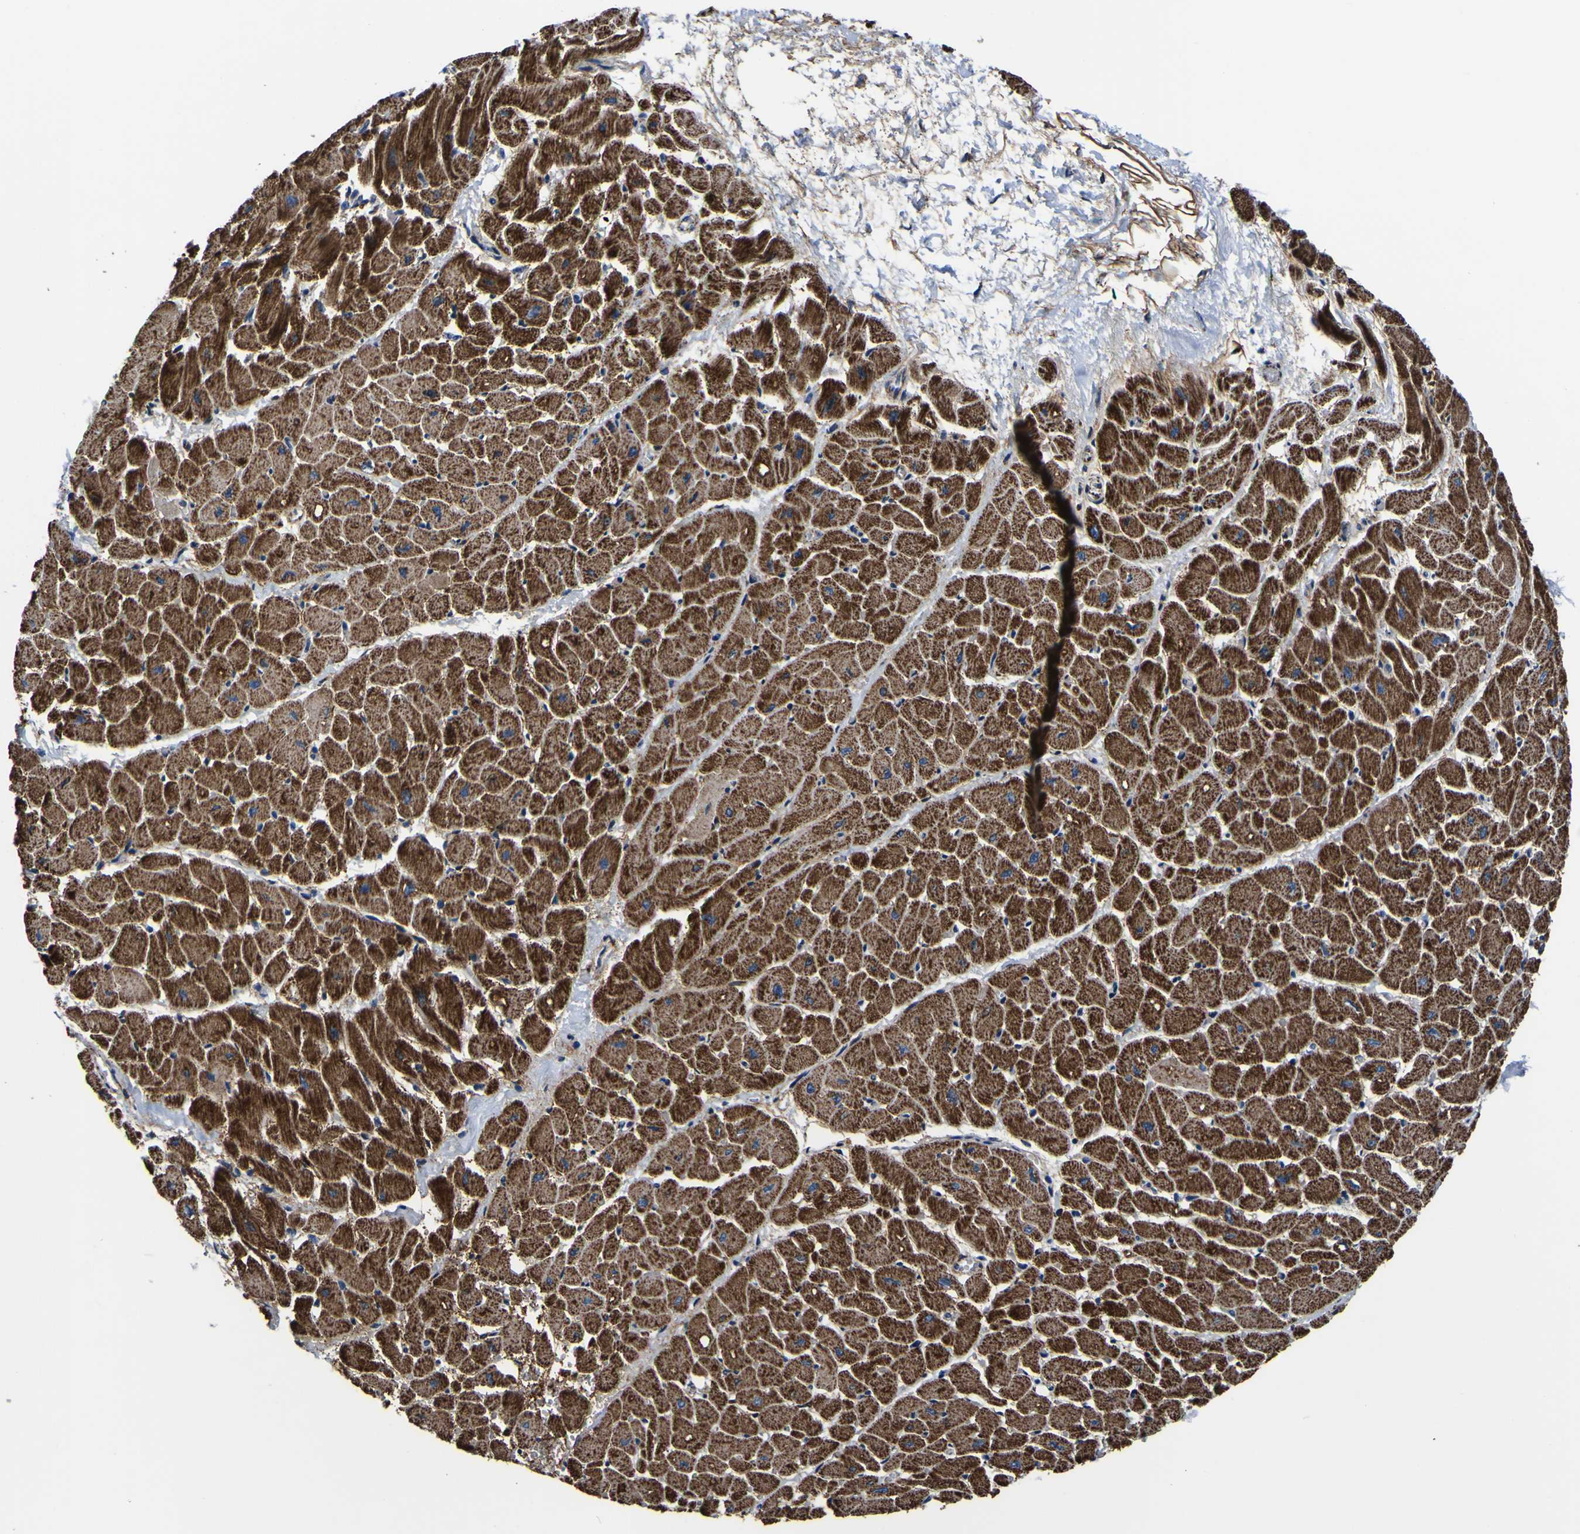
{"staining": {"intensity": "strong", "quantity": ">75%", "location": "cytoplasmic/membranous"}, "tissue": "heart muscle", "cell_type": "Cardiomyocytes", "image_type": "normal", "snomed": [{"axis": "morphology", "description": "Normal tissue, NOS"}, {"axis": "topography", "description": "Heart"}], "caption": "Protein staining reveals strong cytoplasmic/membranous positivity in approximately >75% of cardiomyocytes in normal heart muscle. (IHC, brightfield microscopy, high magnification).", "gene": "PTRH2", "patient": {"sex": "male", "age": 45}}